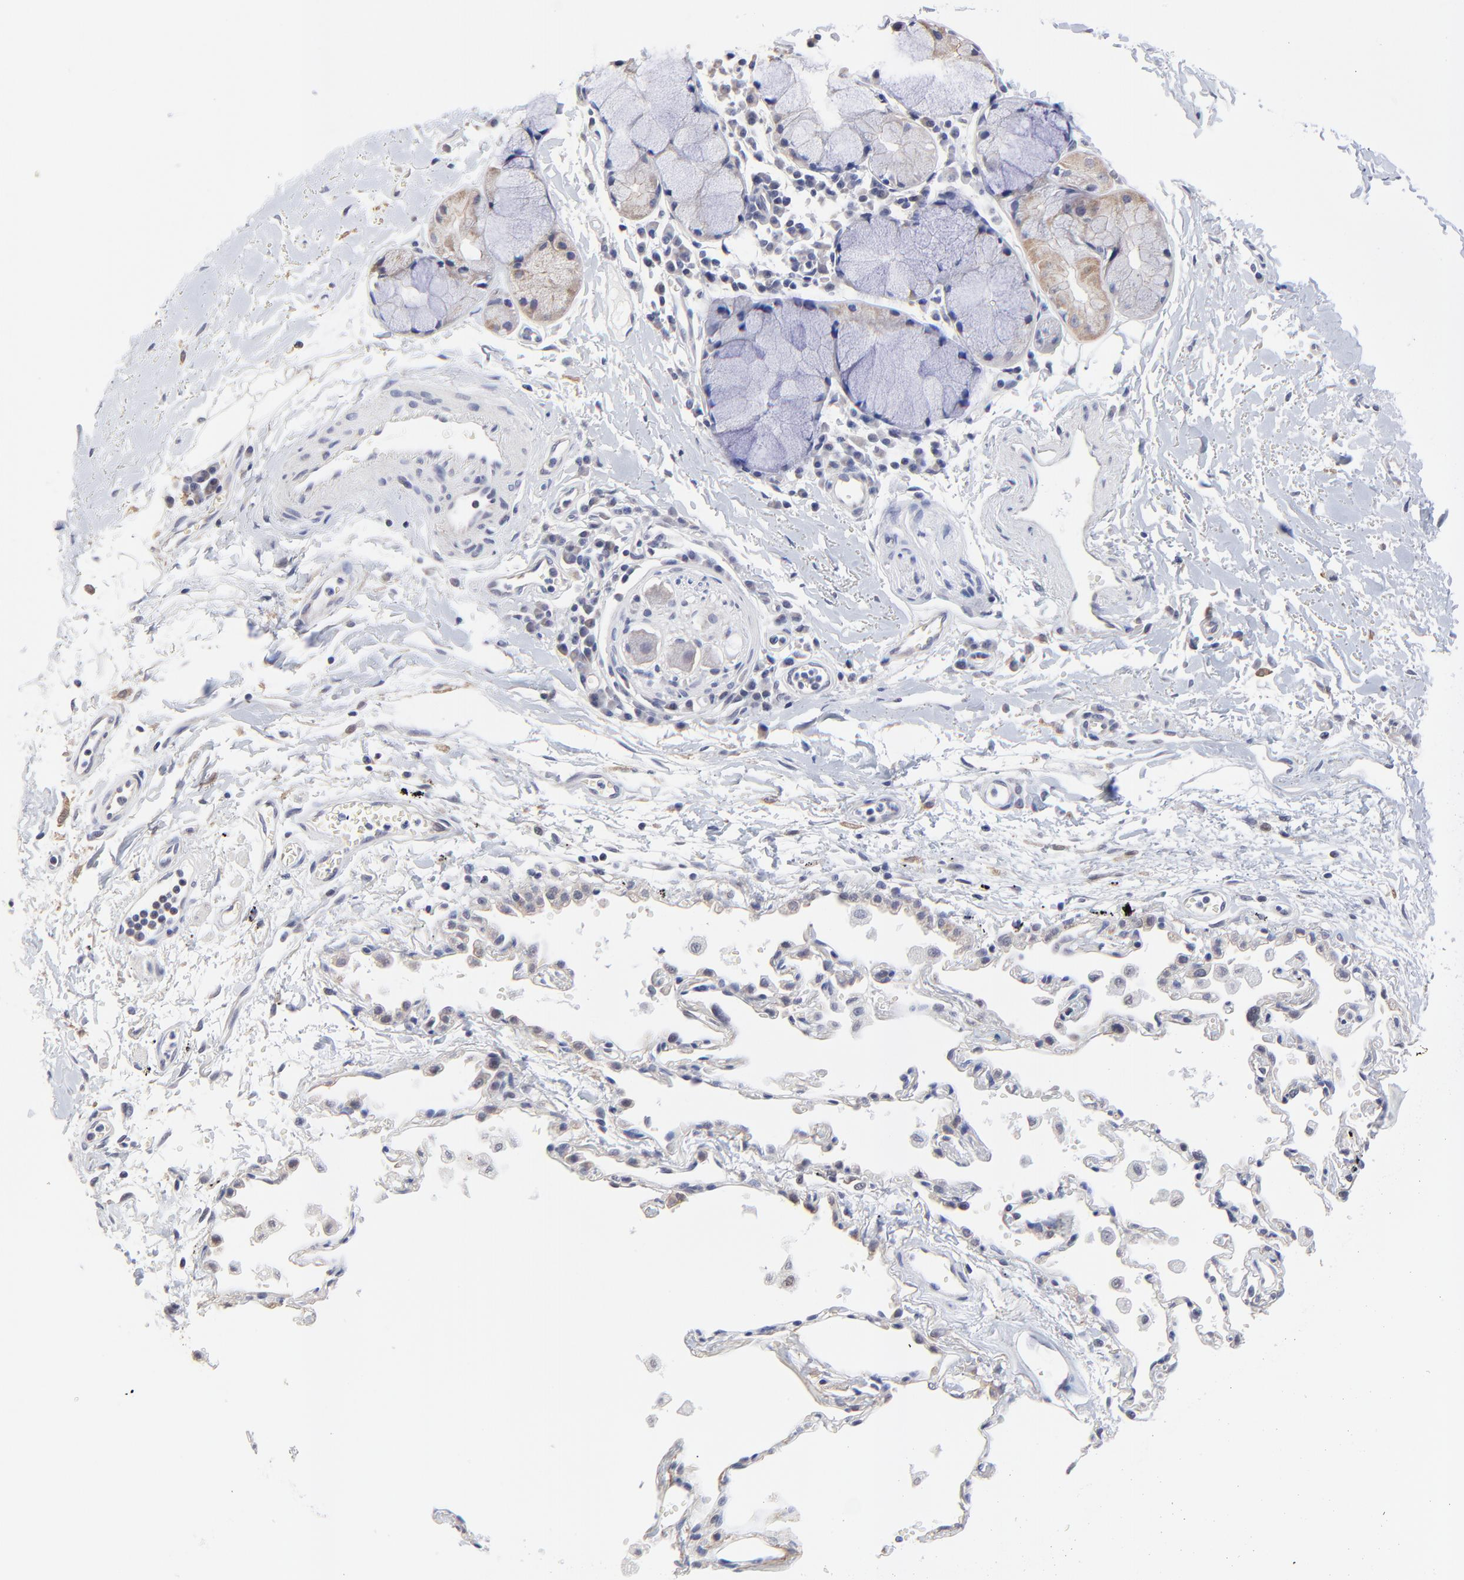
{"staining": {"intensity": "negative", "quantity": "none", "location": "none"}, "tissue": "adipose tissue", "cell_type": "Adipocytes", "image_type": "normal", "snomed": [{"axis": "morphology", "description": "Normal tissue, NOS"}, {"axis": "morphology", "description": "Adenocarcinoma, NOS"}, {"axis": "topography", "description": "Cartilage tissue"}, {"axis": "topography", "description": "Bronchus"}, {"axis": "topography", "description": "Lung"}], "caption": "Immunohistochemical staining of unremarkable adipose tissue demonstrates no significant staining in adipocytes. (Immunohistochemistry, brightfield microscopy, high magnification).", "gene": "FBXO8", "patient": {"sex": "female", "age": 67}}